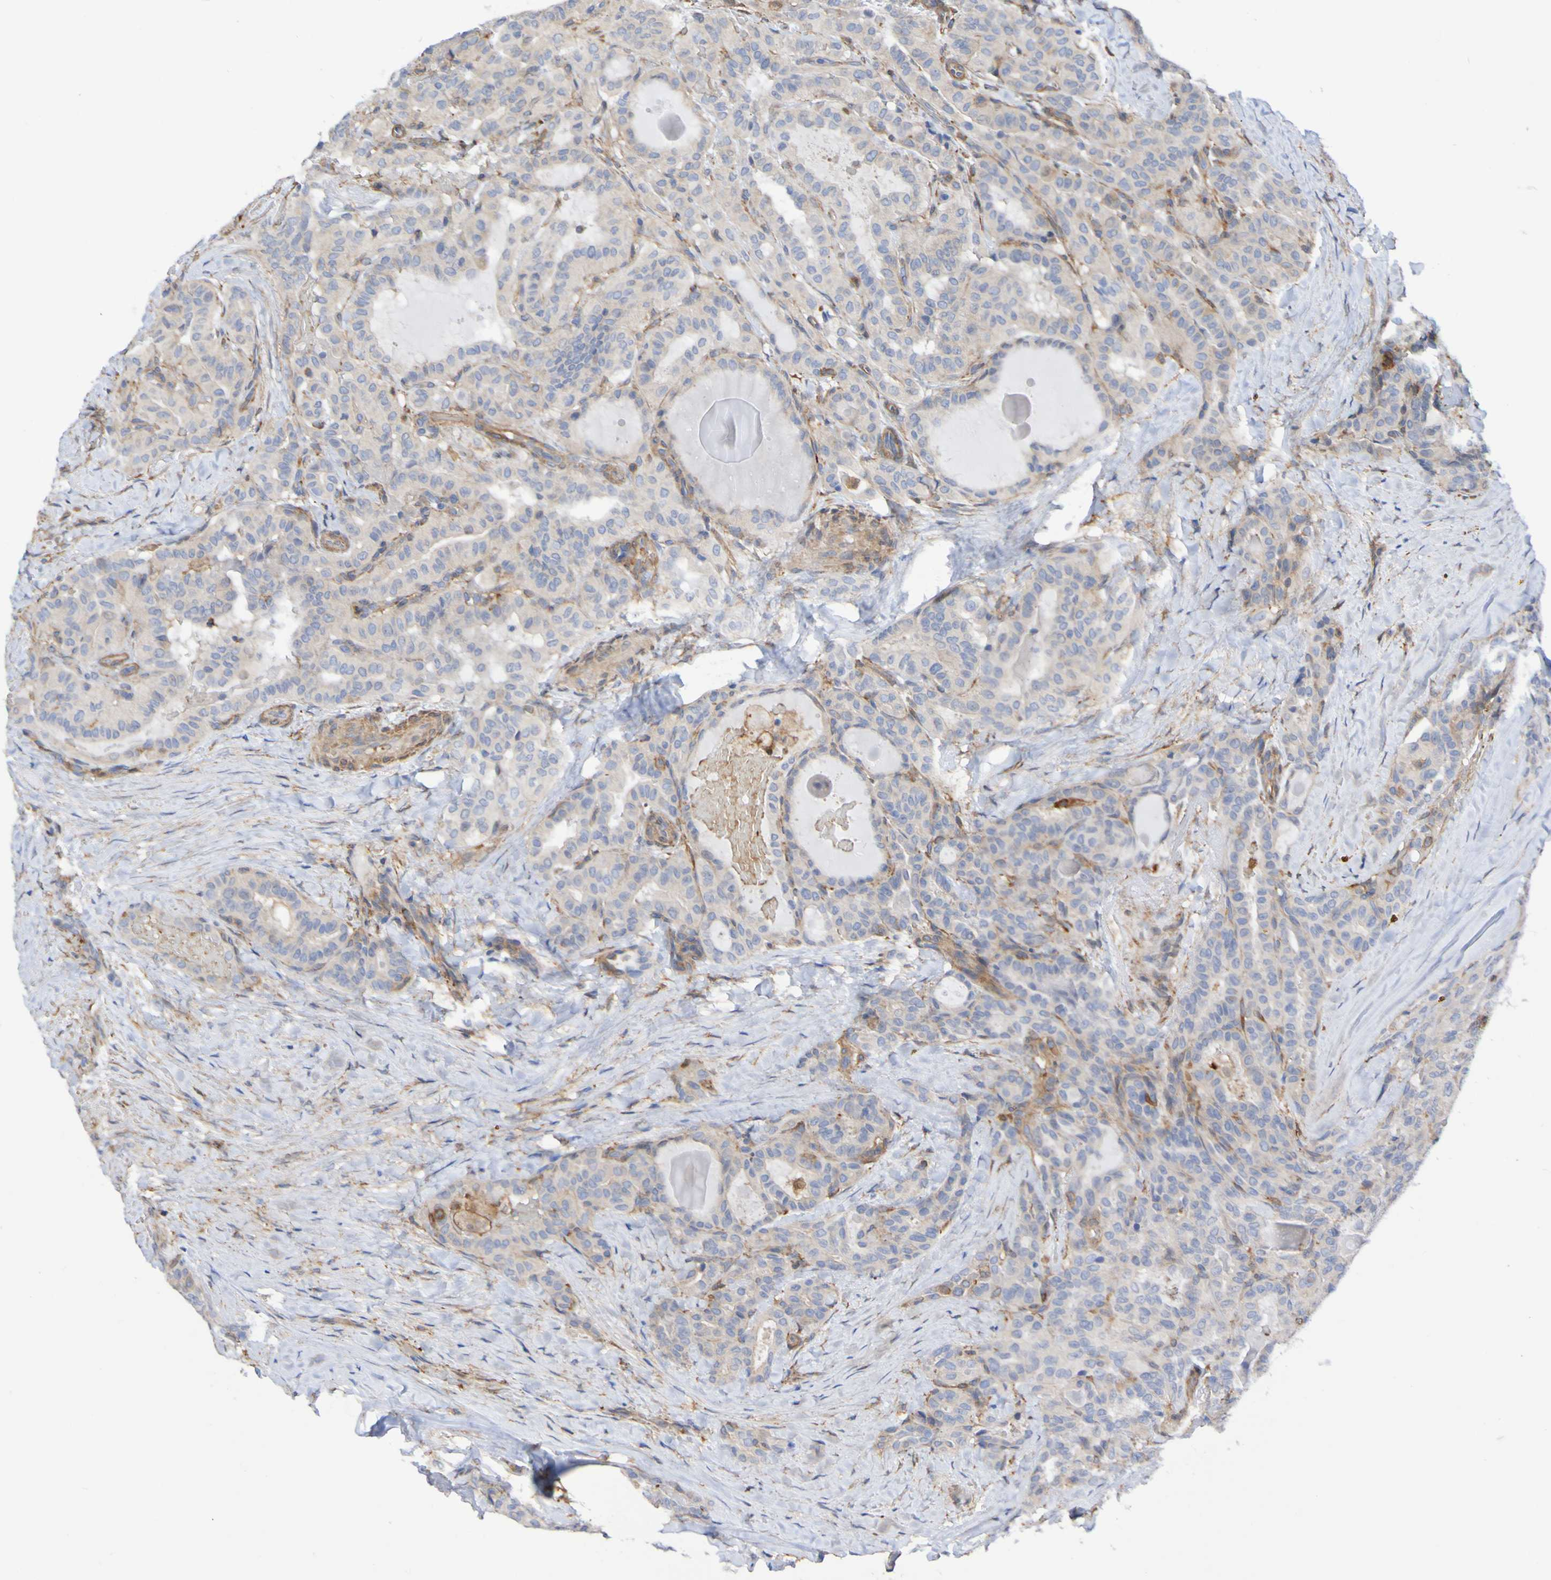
{"staining": {"intensity": "weak", "quantity": ">75%", "location": "cytoplasmic/membranous"}, "tissue": "thyroid cancer", "cell_type": "Tumor cells", "image_type": "cancer", "snomed": [{"axis": "morphology", "description": "Papillary adenocarcinoma, NOS"}, {"axis": "topography", "description": "Thyroid gland"}], "caption": "Immunohistochemical staining of human papillary adenocarcinoma (thyroid) displays low levels of weak cytoplasmic/membranous expression in about >75% of tumor cells.", "gene": "SCRG1", "patient": {"sex": "male", "age": 77}}